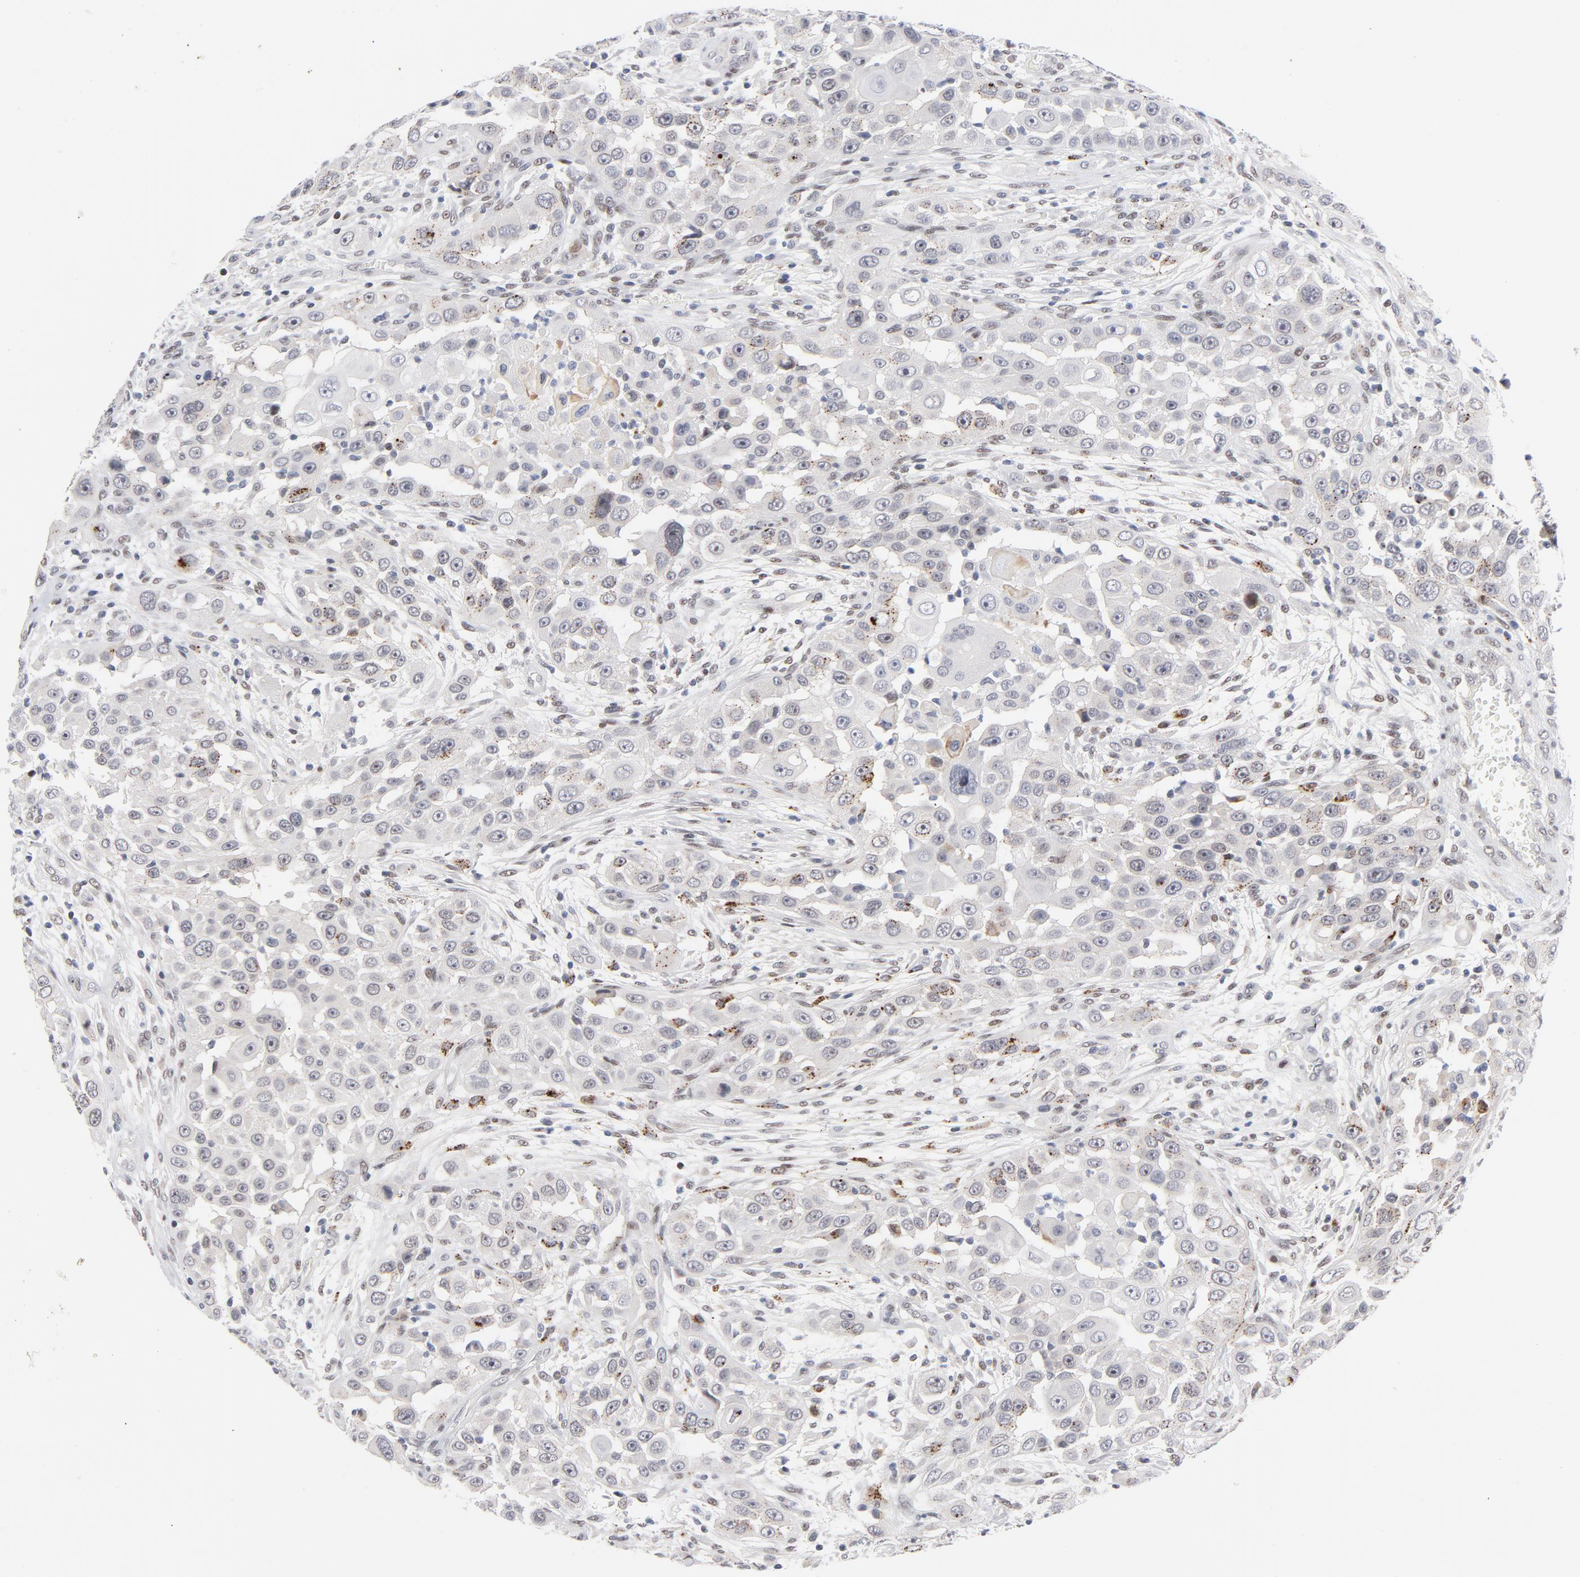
{"staining": {"intensity": "weak", "quantity": "<25%", "location": "cytoplasmic/membranous,nuclear"}, "tissue": "head and neck cancer", "cell_type": "Tumor cells", "image_type": "cancer", "snomed": [{"axis": "morphology", "description": "Carcinoma, NOS"}, {"axis": "topography", "description": "Head-Neck"}], "caption": "Immunohistochemical staining of human head and neck cancer reveals no significant positivity in tumor cells.", "gene": "NFIC", "patient": {"sex": "male", "age": 87}}